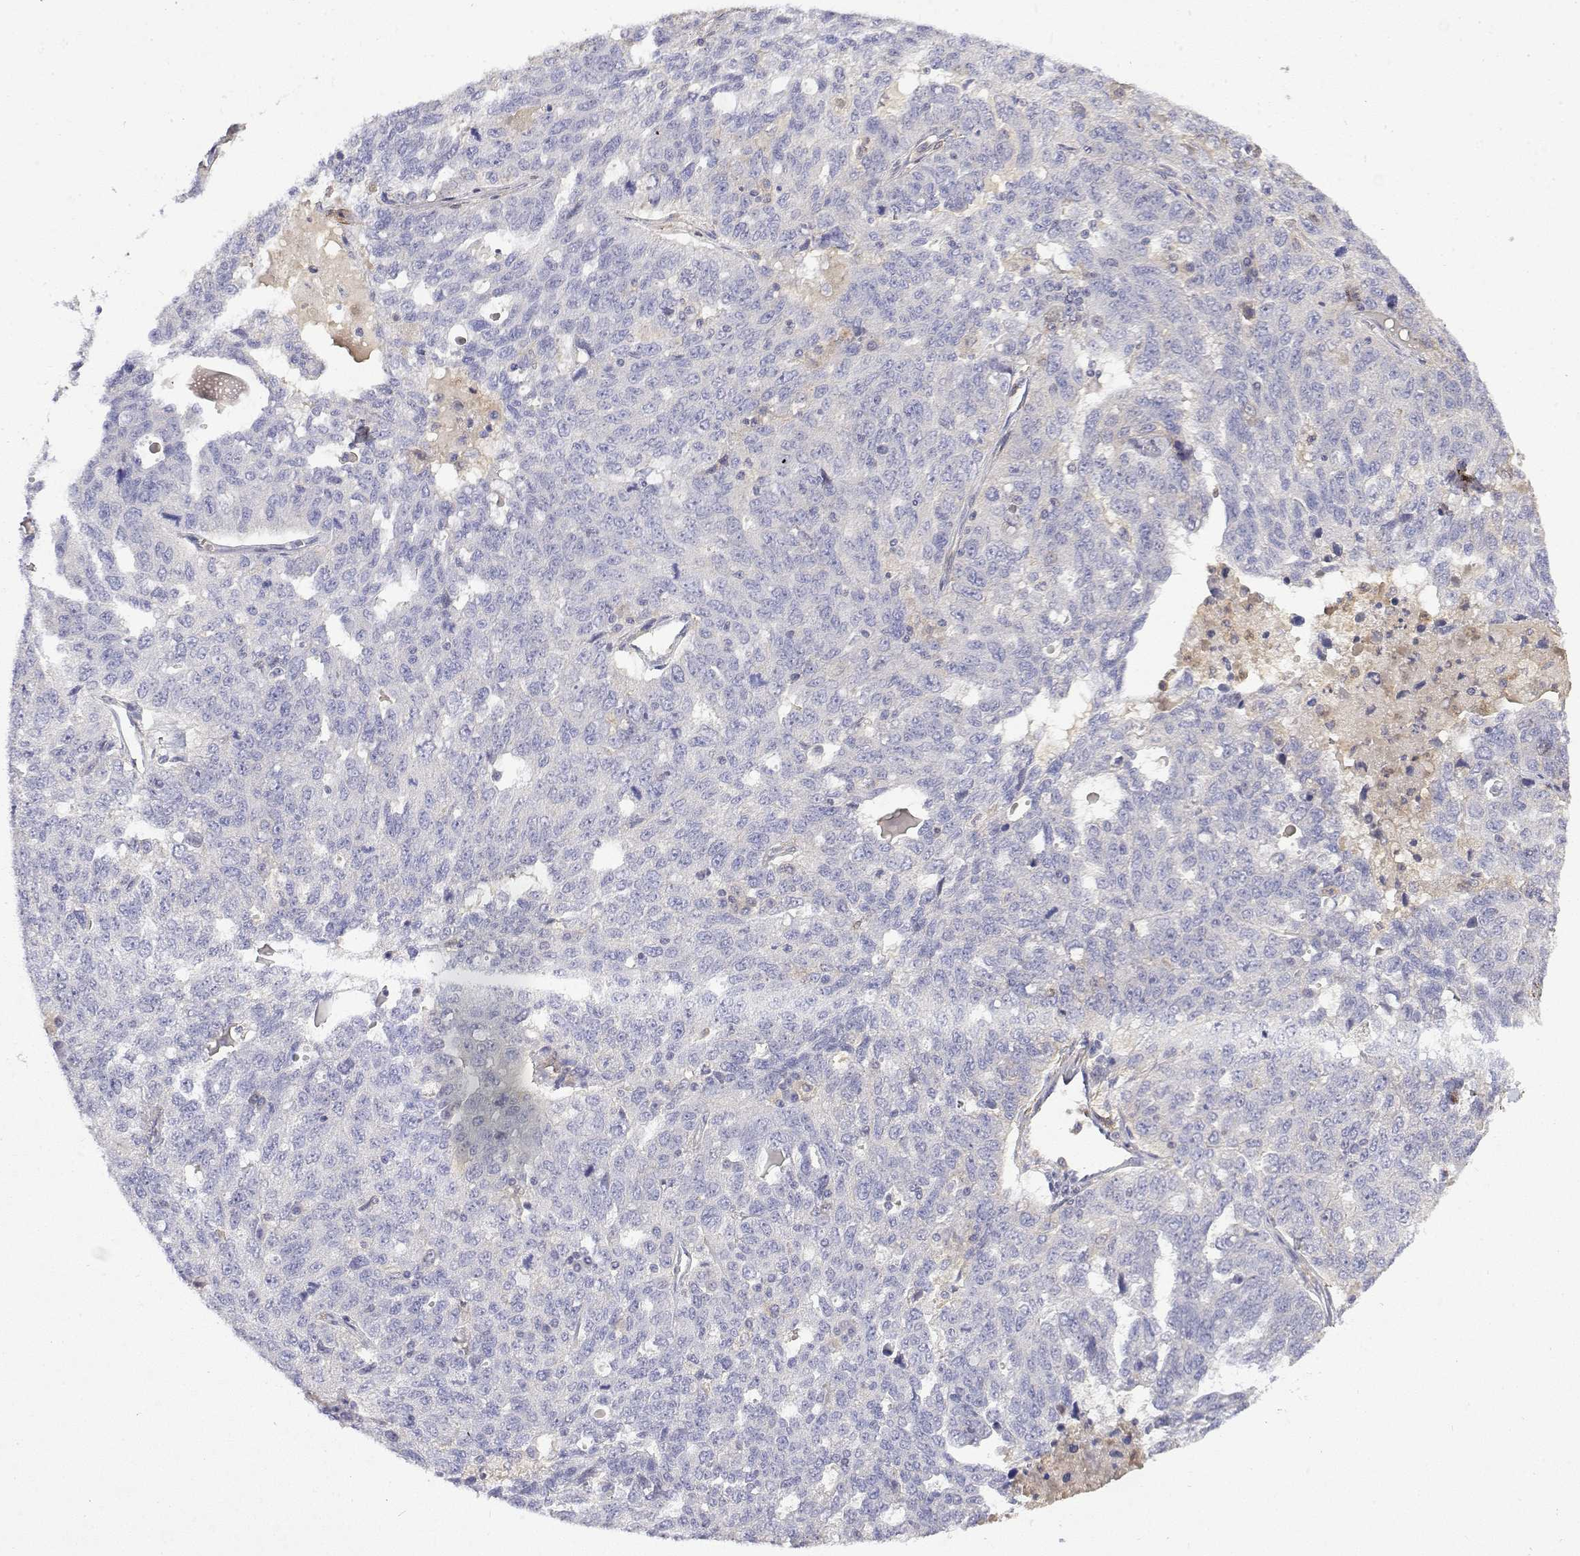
{"staining": {"intensity": "negative", "quantity": "none", "location": "none"}, "tissue": "ovarian cancer", "cell_type": "Tumor cells", "image_type": "cancer", "snomed": [{"axis": "morphology", "description": "Cystadenocarcinoma, serous, NOS"}, {"axis": "topography", "description": "Ovary"}], "caption": "IHC photomicrograph of ovarian cancer stained for a protein (brown), which displays no positivity in tumor cells. (Brightfield microscopy of DAB IHC at high magnification).", "gene": "SOWAHD", "patient": {"sex": "female", "age": 71}}